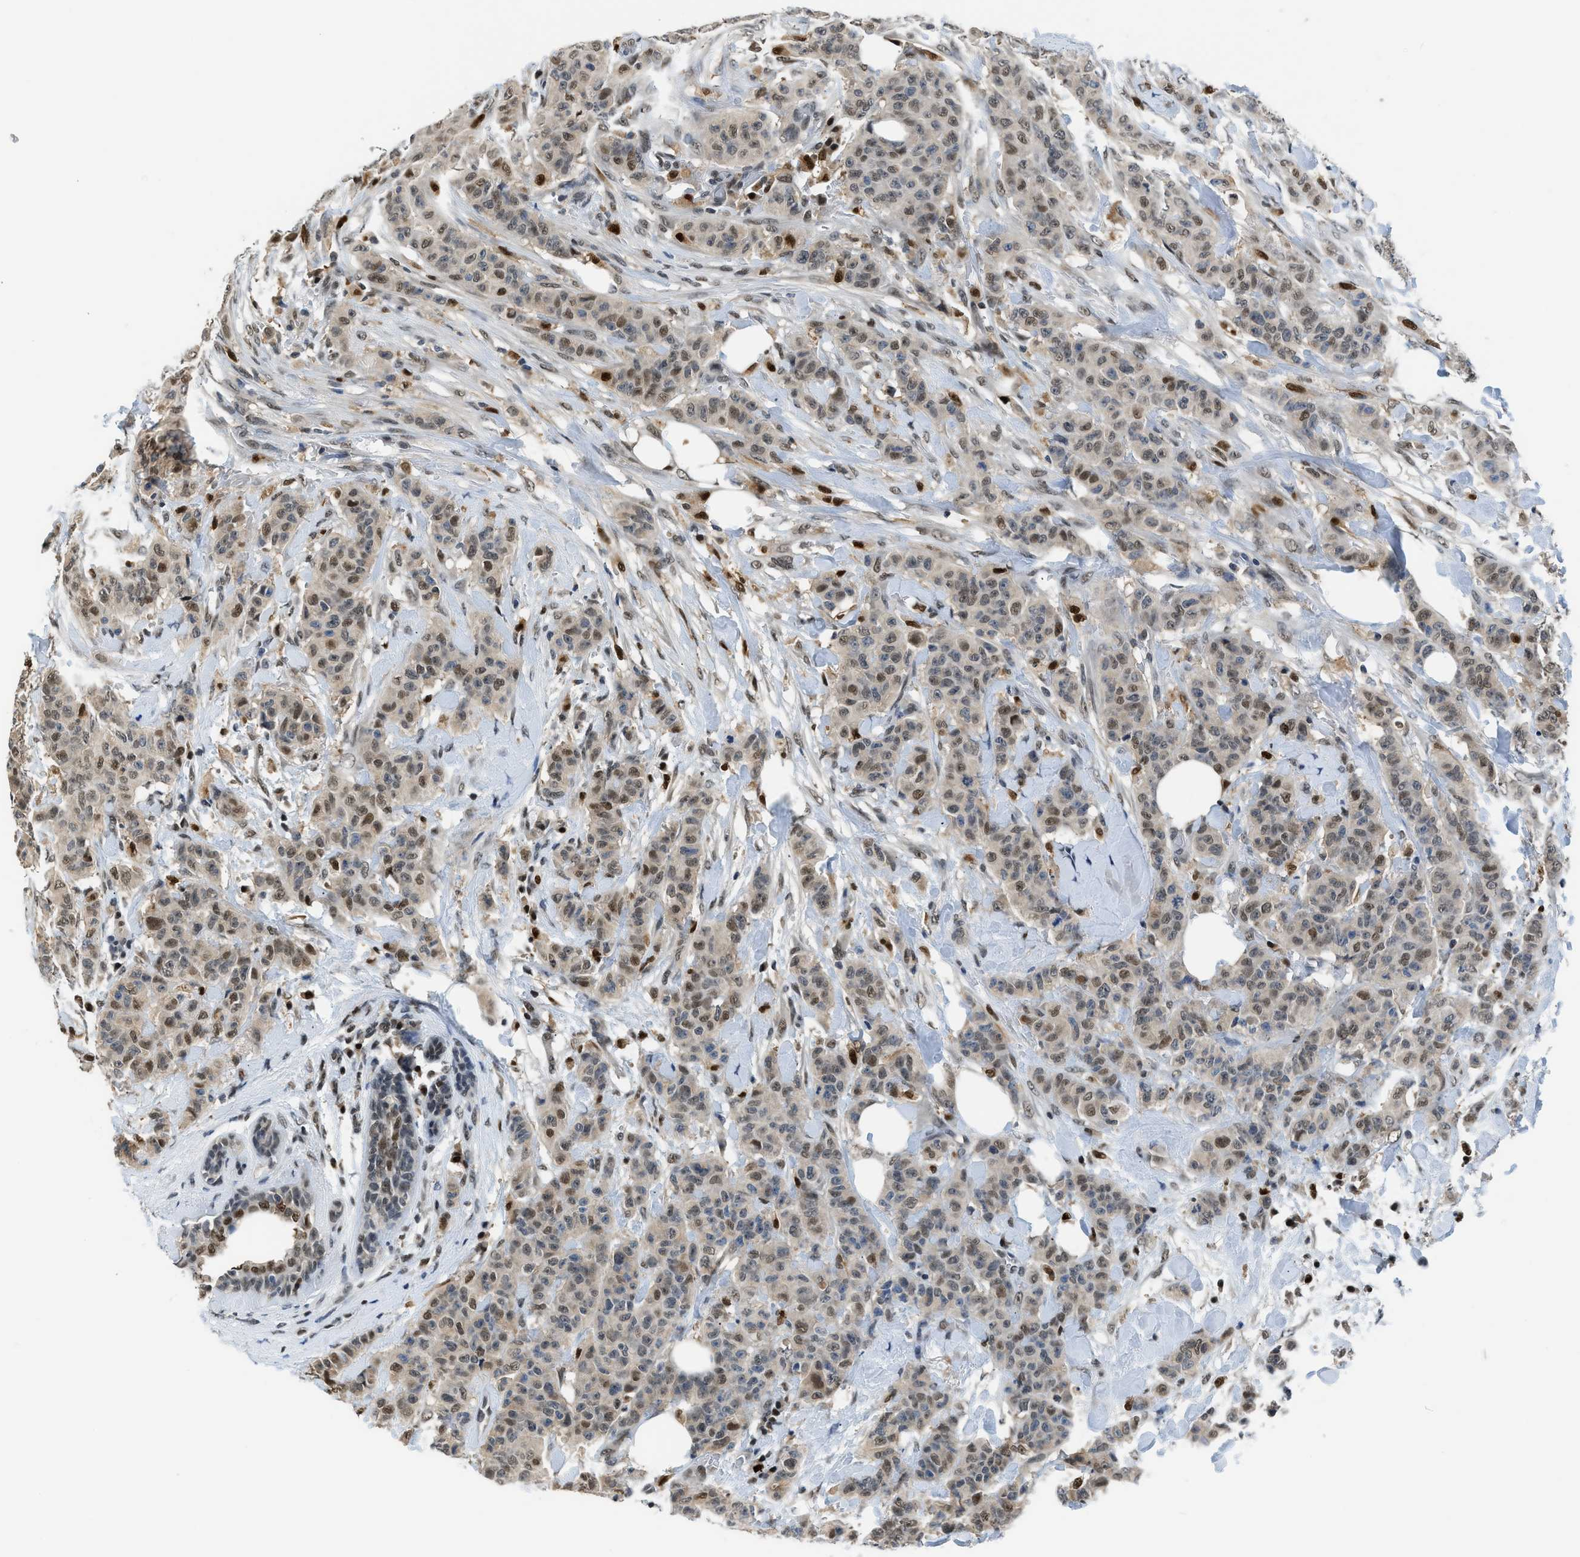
{"staining": {"intensity": "moderate", "quantity": "<25%", "location": "cytoplasmic/membranous,nuclear"}, "tissue": "breast cancer", "cell_type": "Tumor cells", "image_type": "cancer", "snomed": [{"axis": "morphology", "description": "Normal tissue, NOS"}, {"axis": "morphology", "description": "Duct carcinoma"}, {"axis": "topography", "description": "Breast"}], "caption": "High-power microscopy captured an immunohistochemistry (IHC) photomicrograph of breast cancer, revealing moderate cytoplasmic/membranous and nuclear staining in about <25% of tumor cells.", "gene": "ALX1", "patient": {"sex": "female", "age": 40}}